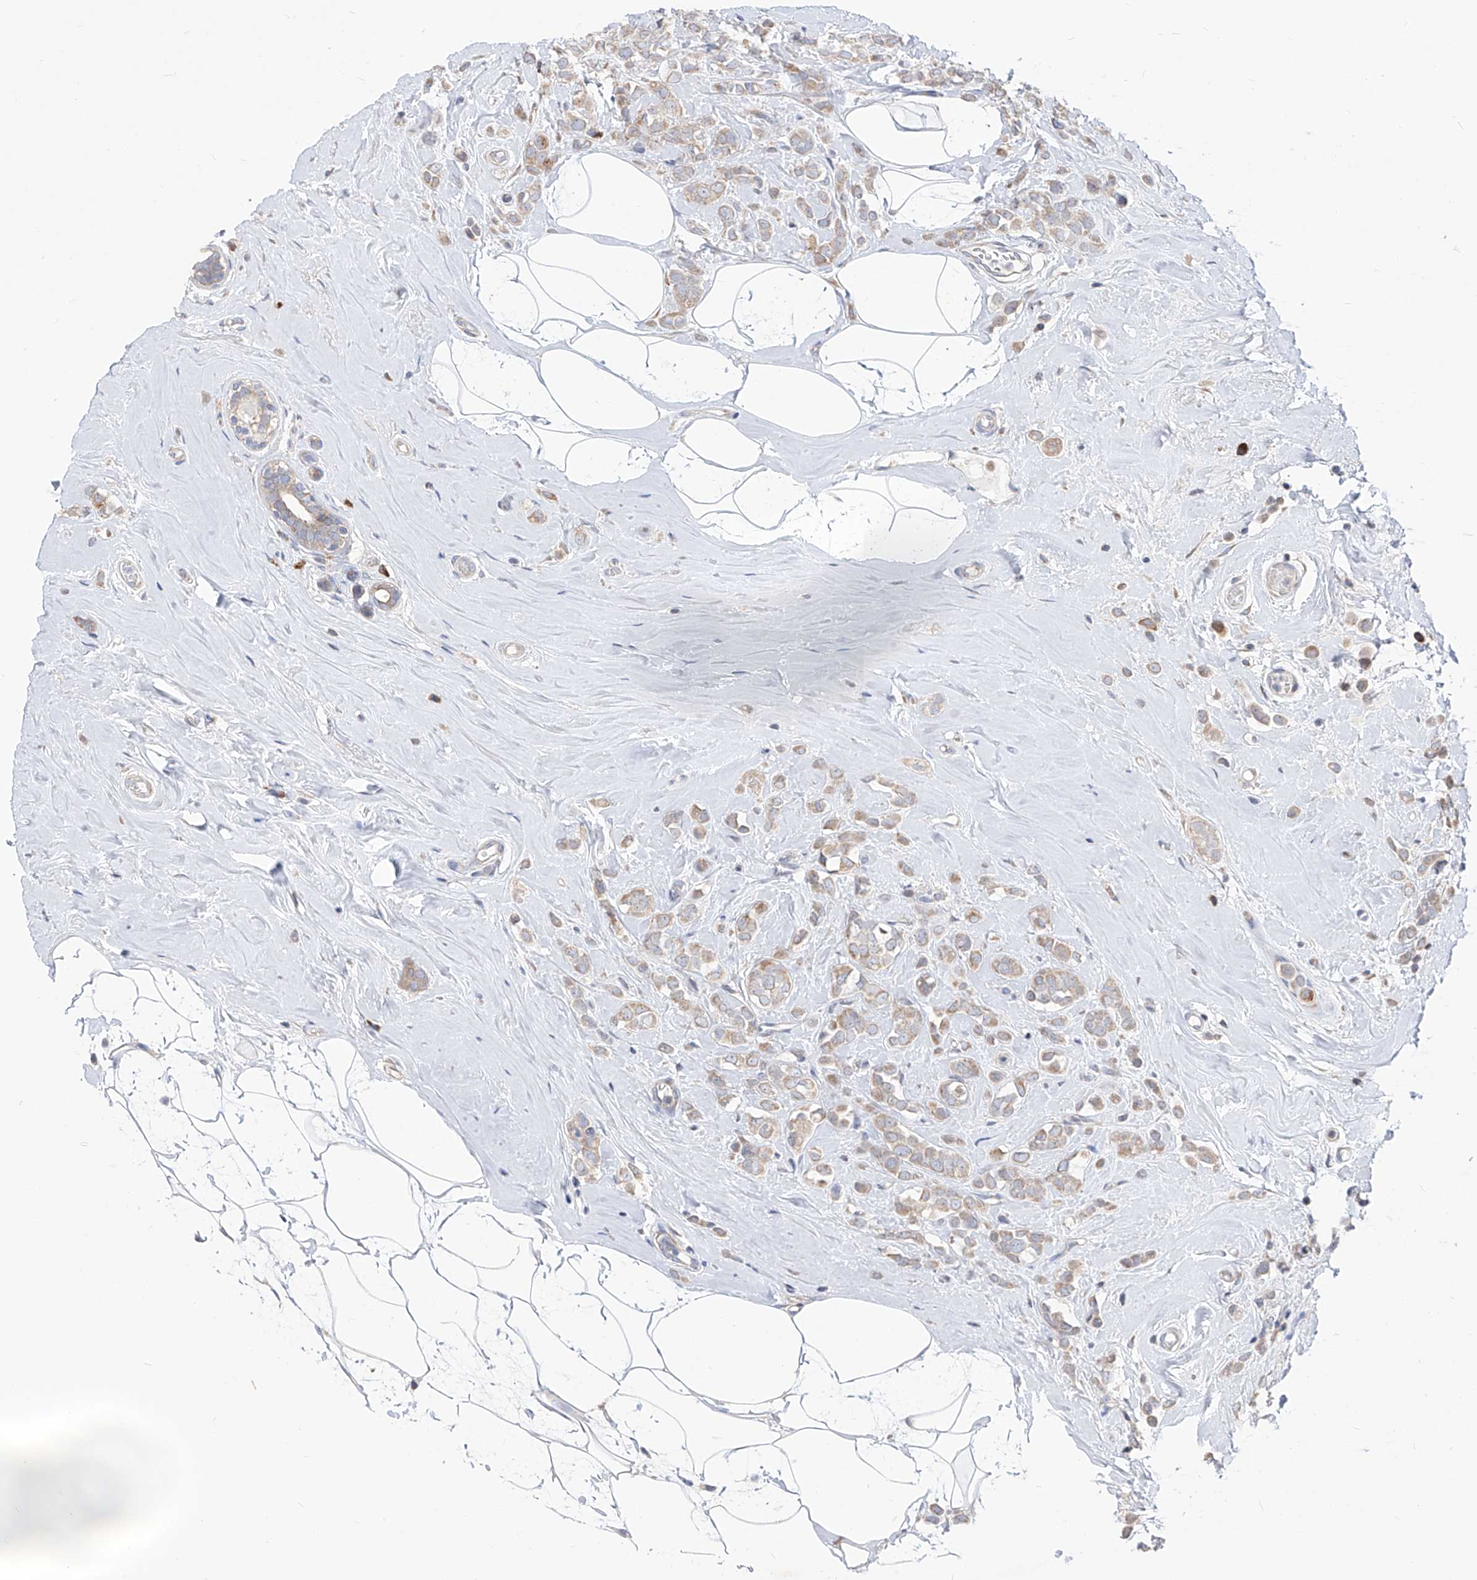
{"staining": {"intensity": "weak", "quantity": ">75%", "location": "cytoplasmic/membranous"}, "tissue": "breast cancer", "cell_type": "Tumor cells", "image_type": "cancer", "snomed": [{"axis": "morphology", "description": "Lobular carcinoma"}, {"axis": "topography", "description": "Breast"}], "caption": "There is low levels of weak cytoplasmic/membranous expression in tumor cells of breast lobular carcinoma, as demonstrated by immunohistochemical staining (brown color).", "gene": "UFL1", "patient": {"sex": "female", "age": 47}}